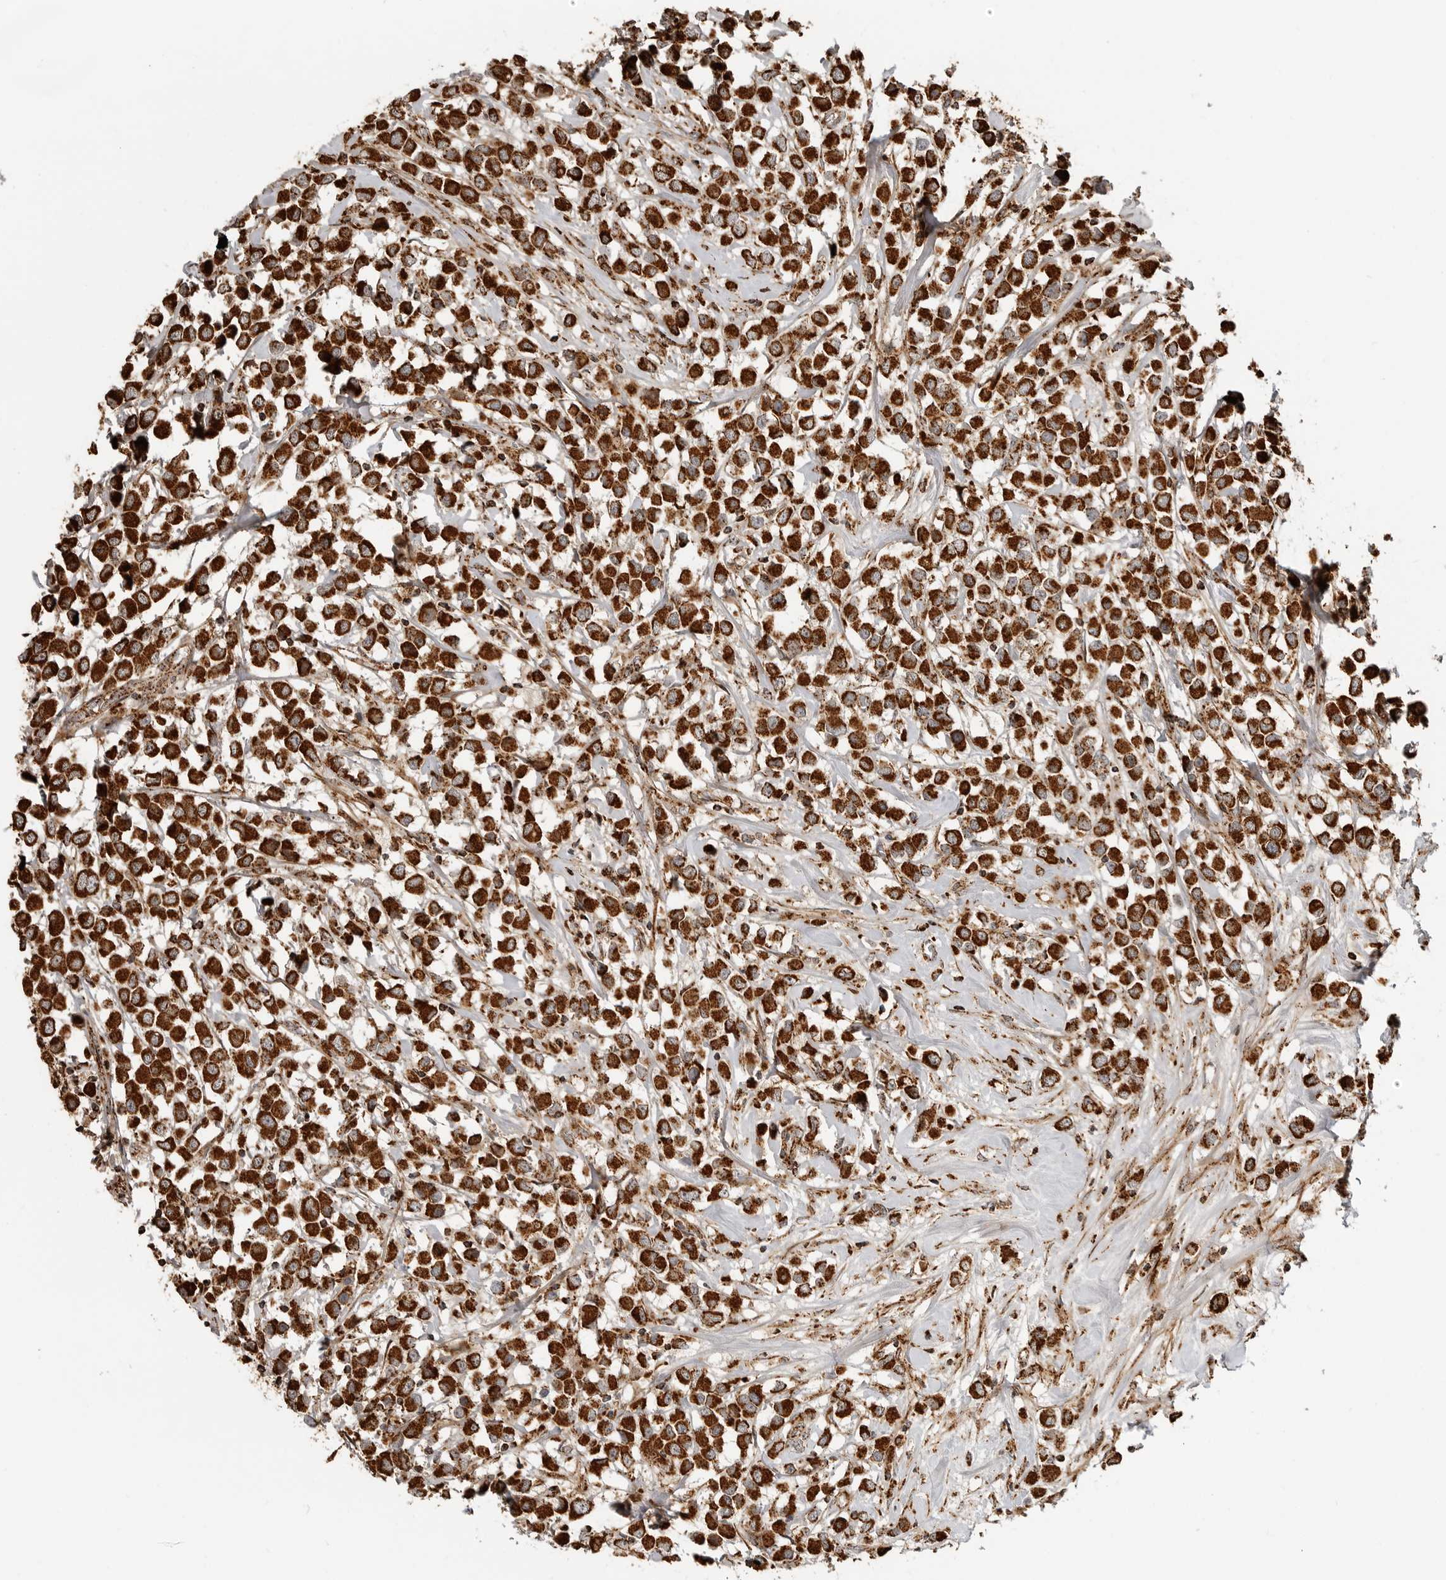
{"staining": {"intensity": "strong", "quantity": ">75%", "location": "cytoplasmic/membranous"}, "tissue": "breast cancer", "cell_type": "Tumor cells", "image_type": "cancer", "snomed": [{"axis": "morphology", "description": "Duct carcinoma"}, {"axis": "topography", "description": "Breast"}], "caption": "The photomicrograph reveals a brown stain indicating the presence of a protein in the cytoplasmic/membranous of tumor cells in infiltrating ductal carcinoma (breast). (IHC, brightfield microscopy, high magnification).", "gene": "BMP2K", "patient": {"sex": "female", "age": 61}}